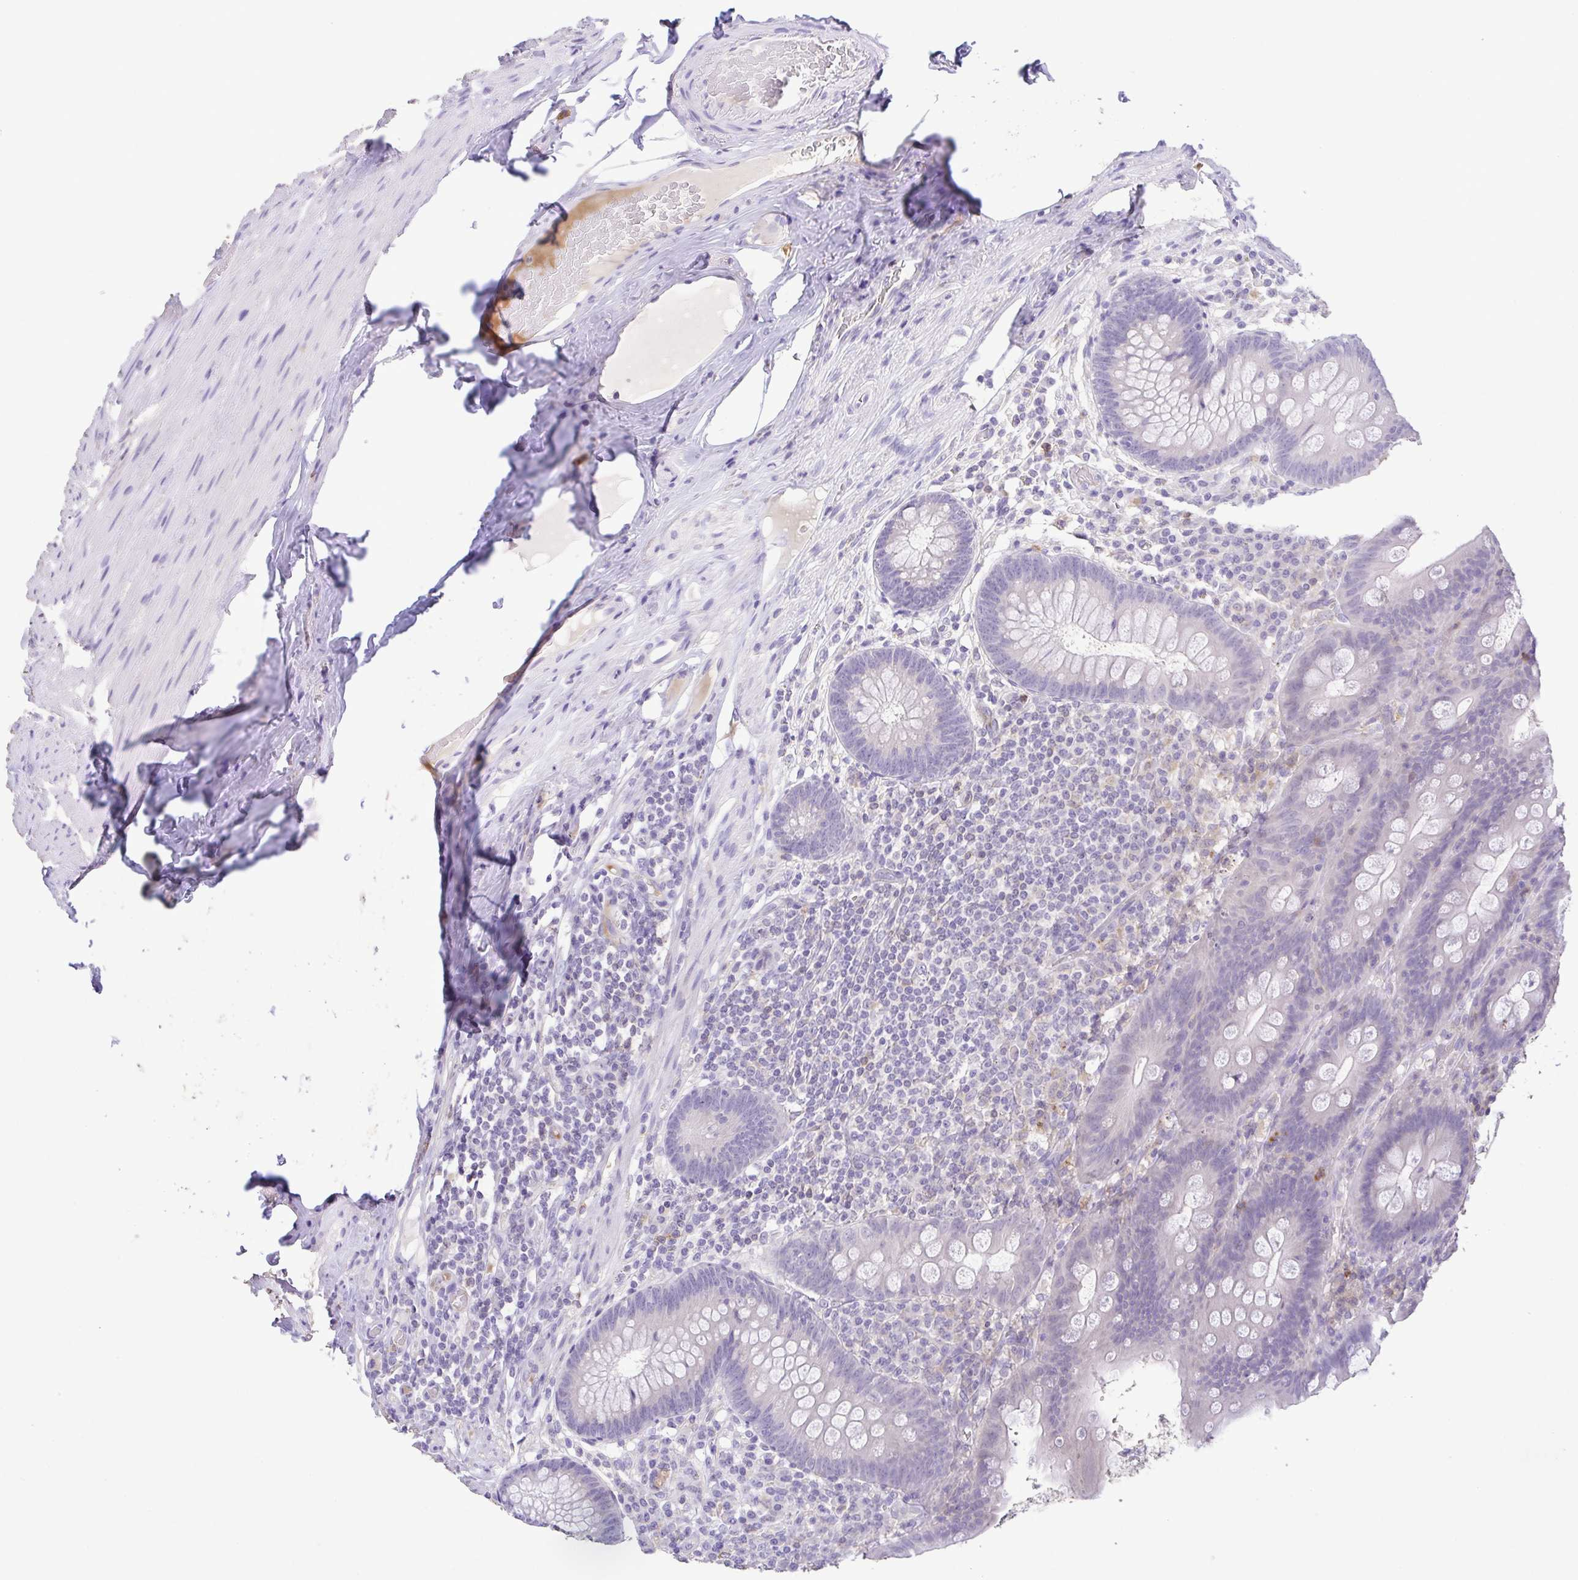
{"staining": {"intensity": "negative", "quantity": "none", "location": "none"}, "tissue": "appendix", "cell_type": "Glandular cells", "image_type": "normal", "snomed": [{"axis": "morphology", "description": "Normal tissue, NOS"}, {"axis": "topography", "description": "Appendix"}], "caption": "The photomicrograph demonstrates no staining of glandular cells in unremarkable appendix. Brightfield microscopy of IHC stained with DAB (3,3'-diaminobenzidine) (brown) and hematoxylin (blue), captured at high magnification.", "gene": "PGLYRP1", "patient": {"sex": "male", "age": 71}}